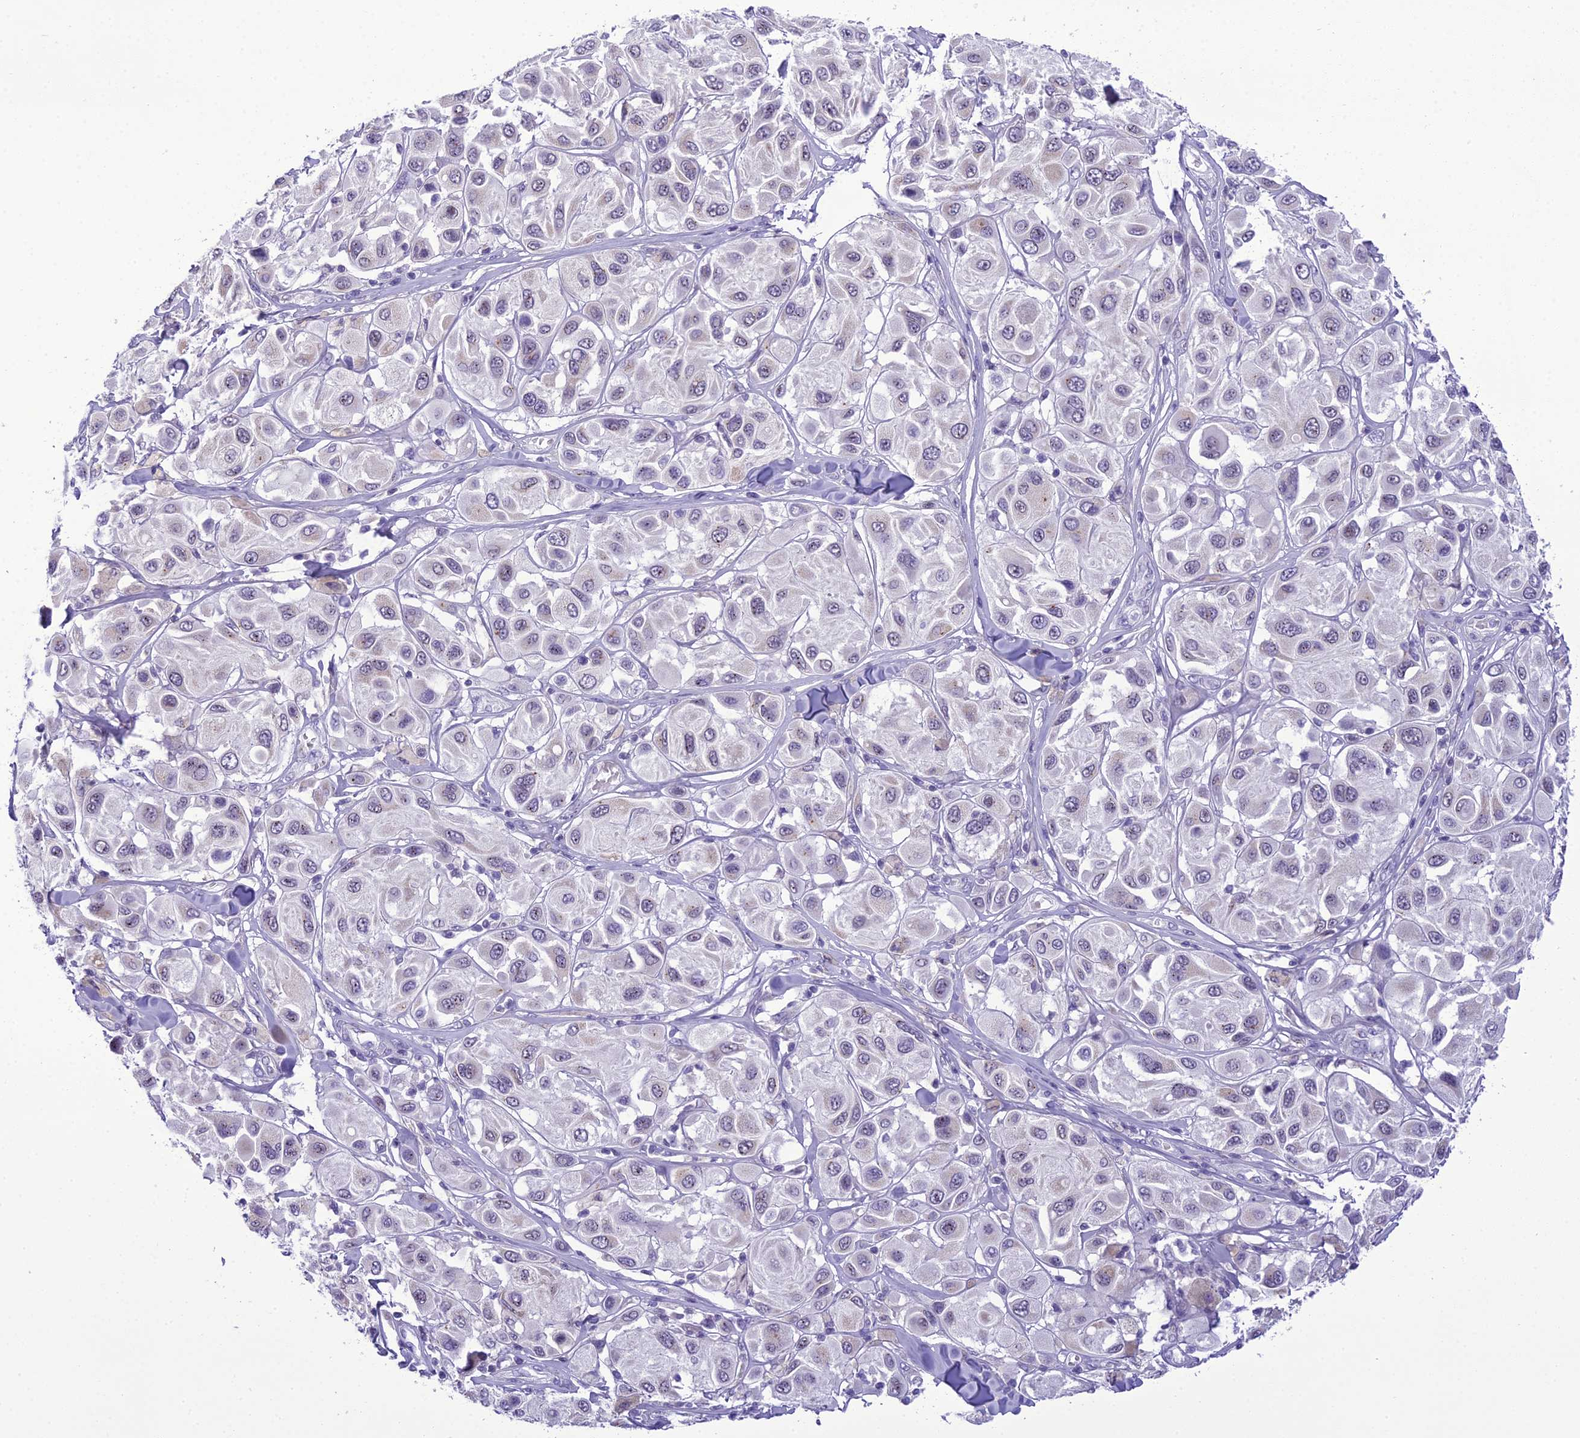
{"staining": {"intensity": "weak", "quantity": "<25%", "location": "cytoplasmic/membranous"}, "tissue": "melanoma", "cell_type": "Tumor cells", "image_type": "cancer", "snomed": [{"axis": "morphology", "description": "Malignant melanoma, Metastatic site"}, {"axis": "topography", "description": "Skin"}], "caption": "There is no significant positivity in tumor cells of malignant melanoma (metastatic site). The staining was performed using DAB to visualize the protein expression in brown, while the nuclei were stained in blue with hematoxylin (Magnification: 20x).", "gene": "B9D2", "patient": {"sex": "male", "age": 41}}